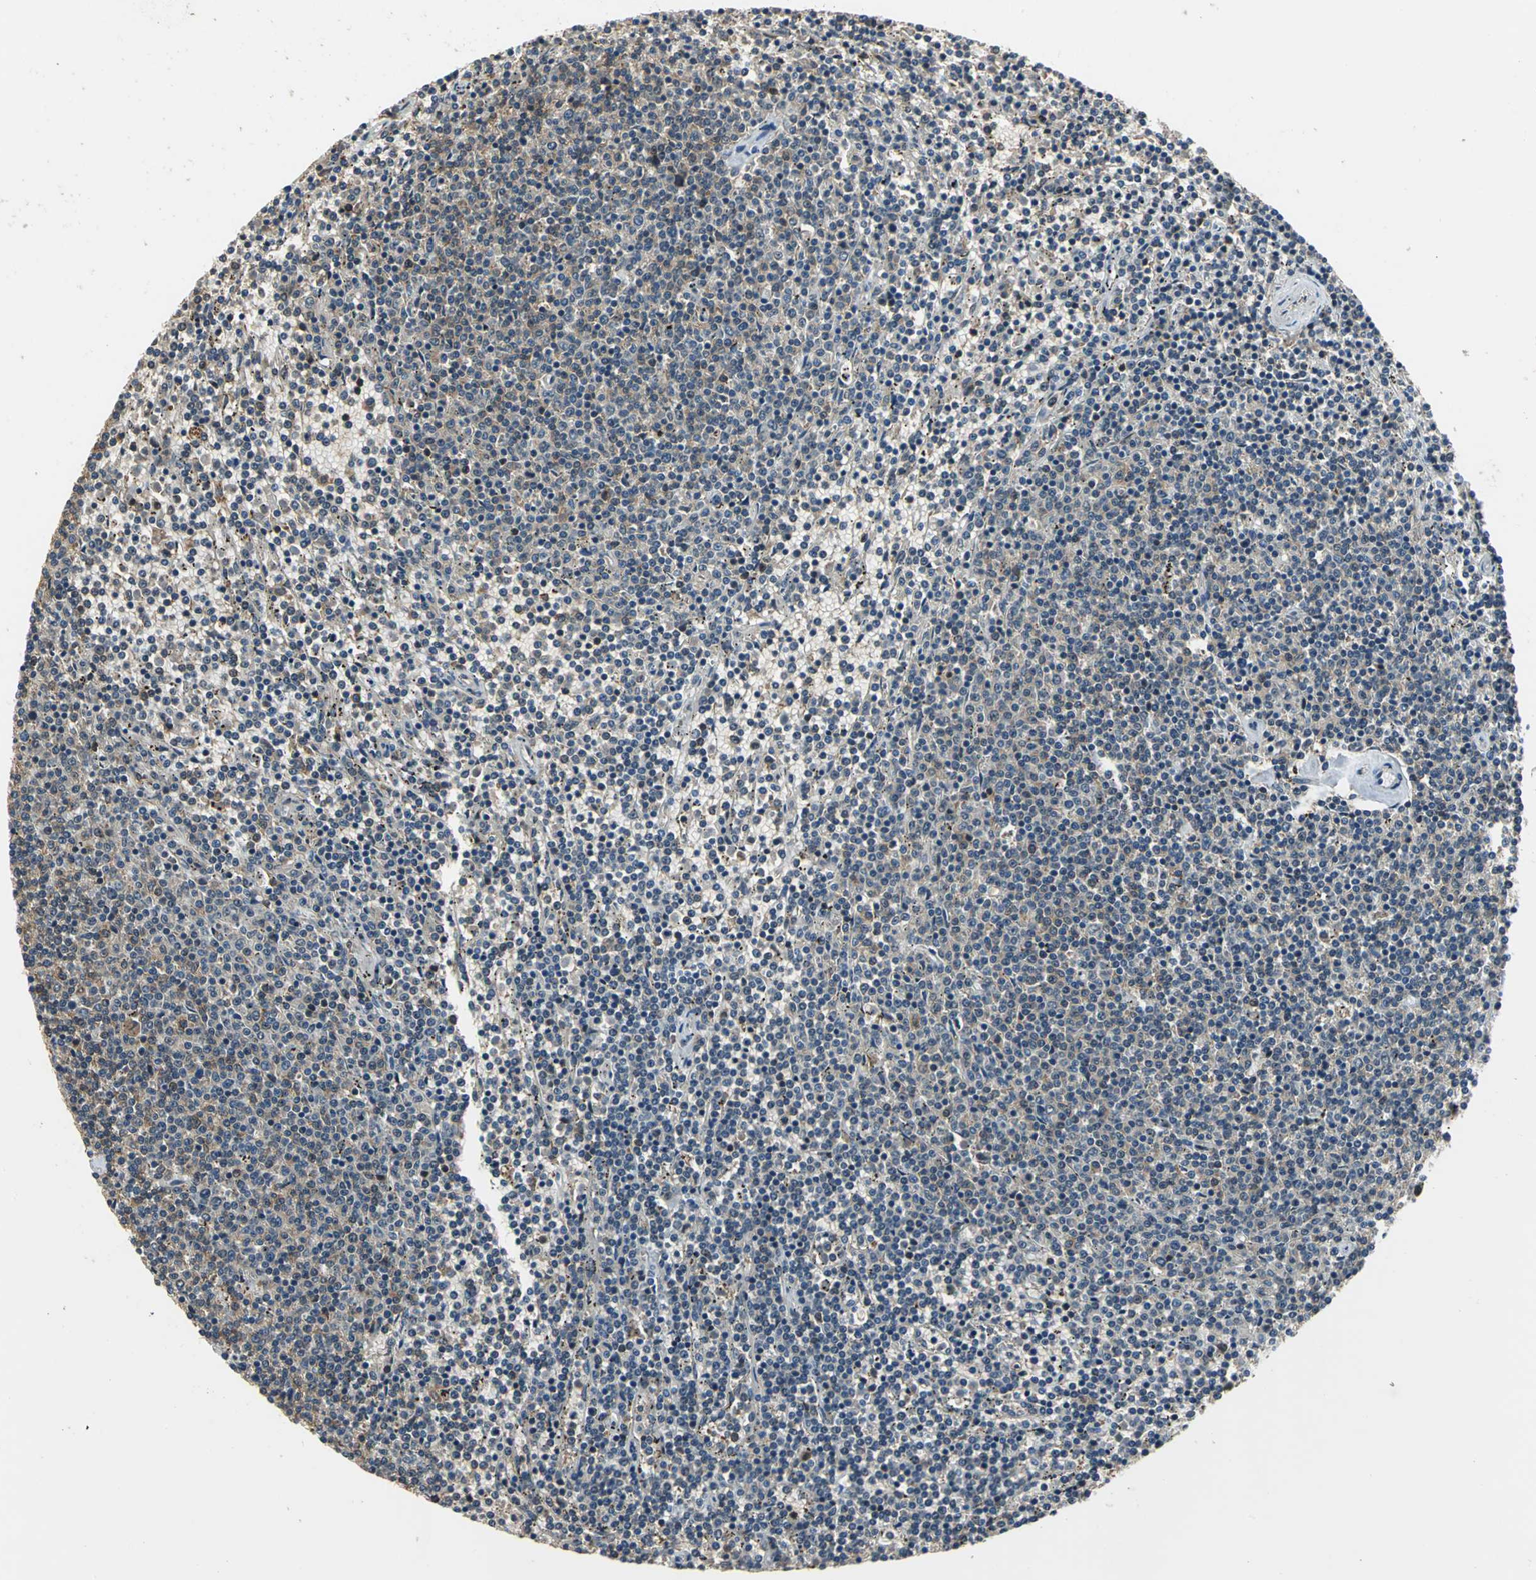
{"staining": {"intensity": "weak", "quantity": "25%-75%", "location": "cytoplasmic/membranous"}, "tissue": "lymphoma", "cell_type": "Tumor cells", "image_type": "cancer", "snomed": [{"axis": "morphology", "description": "Malignant lymphoma, non-Hodgkin's type, Low grade"}, {"axis": "topography", "description": "Spleen"}], "caption": "Lymphoma stained with DAB (3,3'-diaminobenzidine) IHC demonstrates low levels of weak cytoplasmic/membranous expression in about 25%-75% of tumor cells.", "gene": "EIF2B2", "patient": {"sex": "female", "age": 50}}